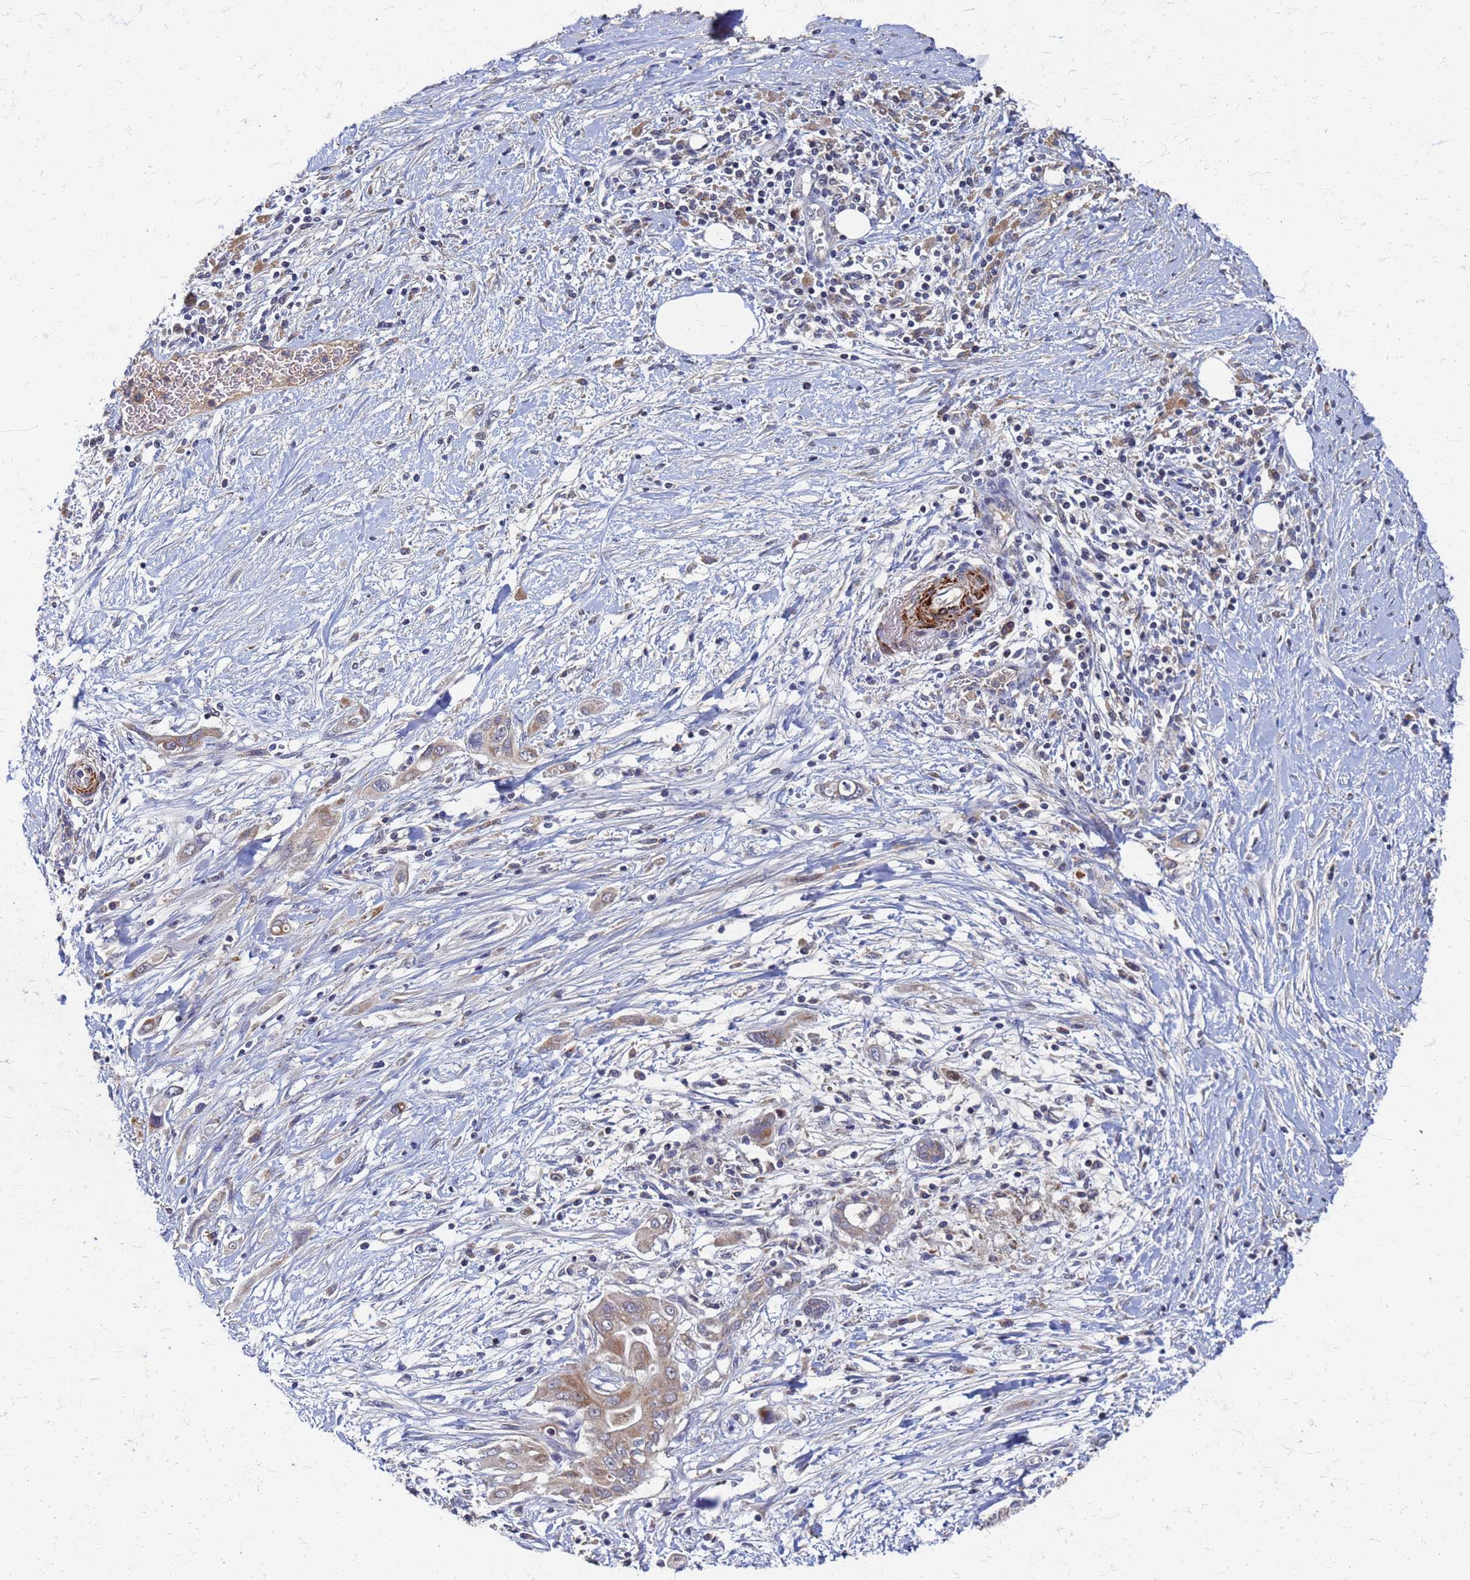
{"staining": {"intensity": "weak", "quantity": "25%-75%", "location": "cytoplasmic/membranous"}, "tissue": "pancreatic cancer", "cell_type": "Tumor cells", "image_type": "cancer", "snomed": [{"axis": "morphology", "description": "Adenocarcinoma, NOS"}, {"axis": "topography", "description": "Pancreas"}], "caption": "The immunohistochemical stain shows weak cytoplasmic/membranous expression in tumor cells of pancreatic cancer tissue.", "gene": "ATPAF1", "patient": {"sex": "male", "age": 58}}